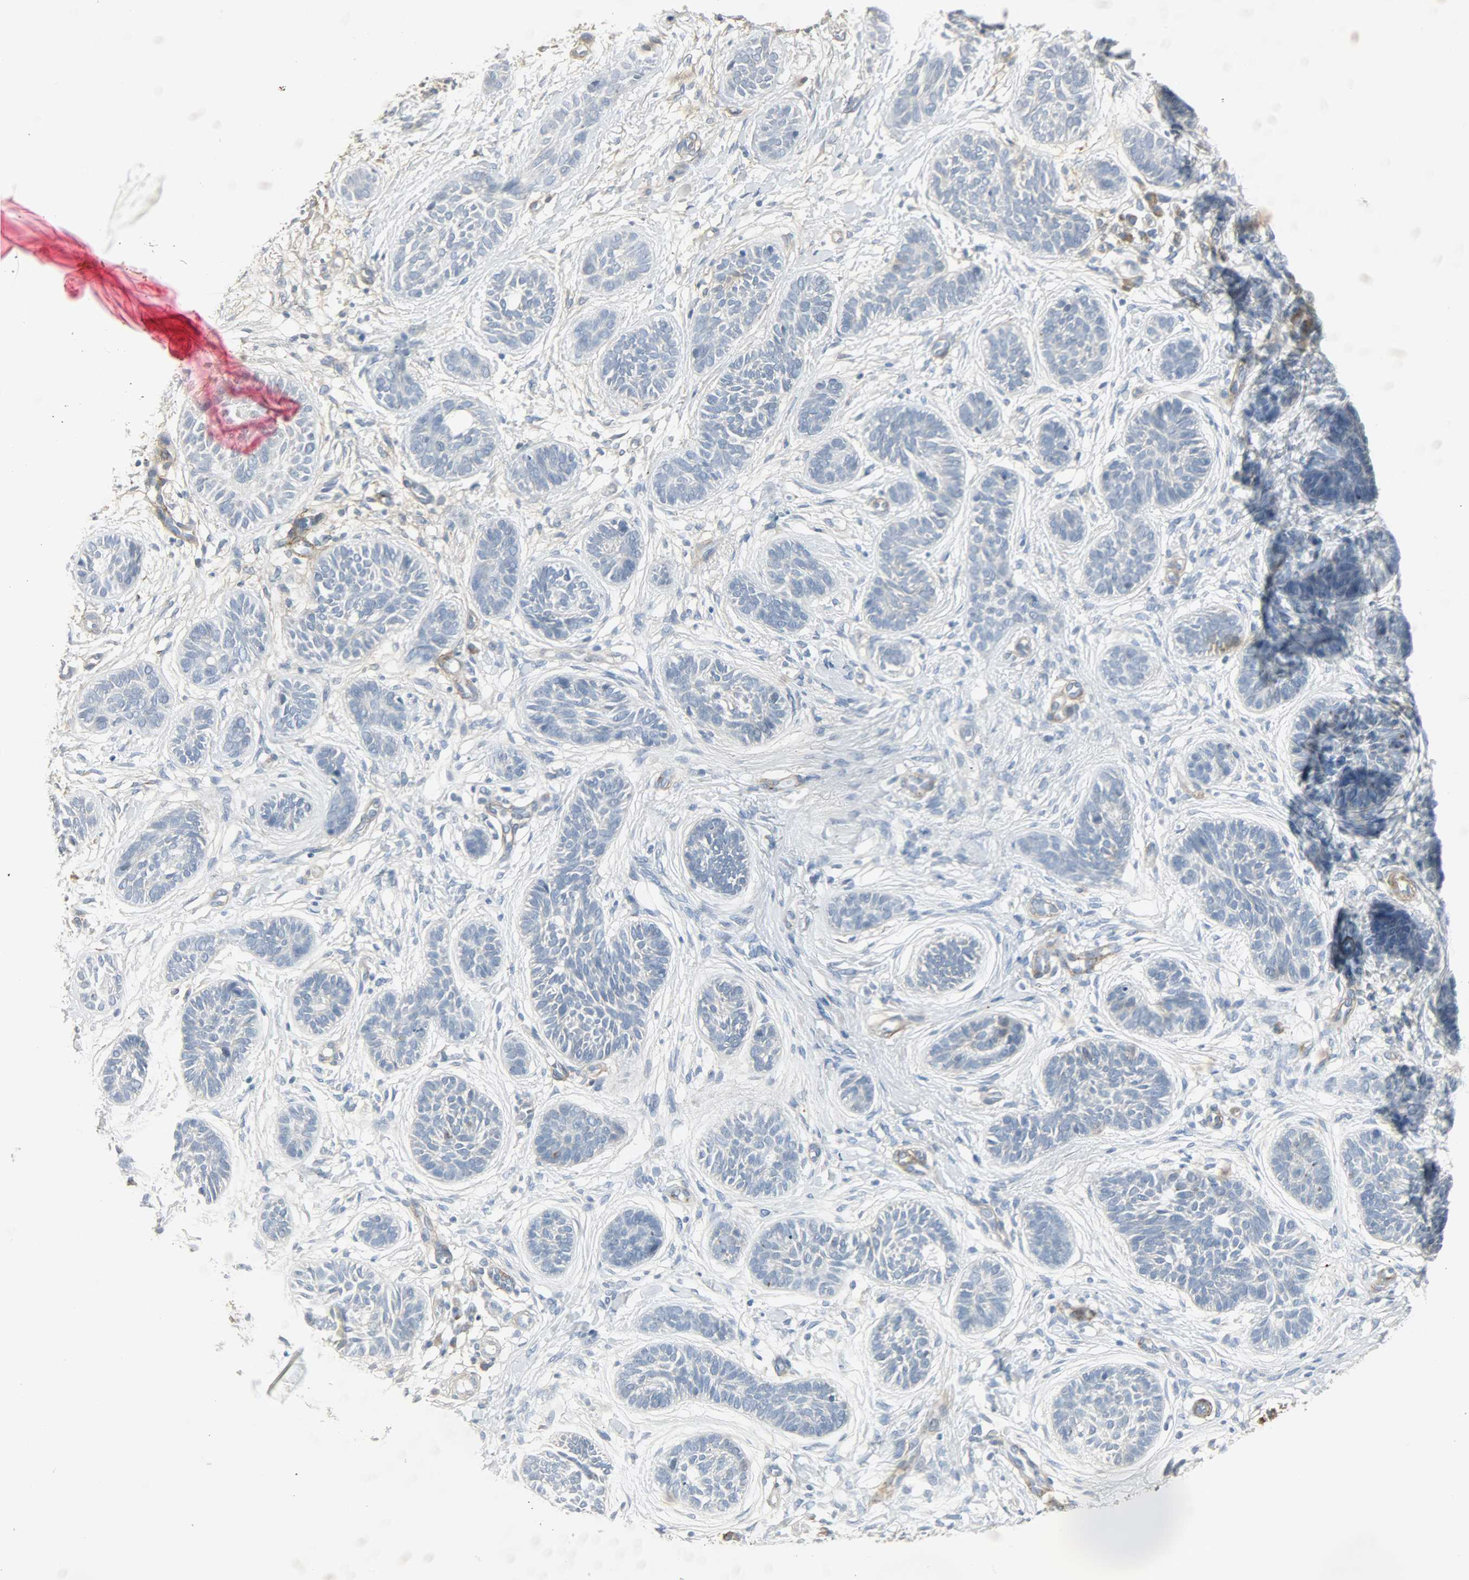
{"staining": {"intensity": "negative", "quantity": "none", "location": "none"}, "tissue": "skin cancer", "cell_type": "Tumor cells", "image_type": "cancer", "snomed": [{"axis": "morphology", "description": "Normal tissue, NOS"}, {"axis": "morphology", "description": "Basal cell carcinoma"}, {"axis": "topography", "description": "Skin"}], "caption": "This is an IHC image of human skin cancer (basal cell carcinoma). There is no expression in tumor cells.", "gene": "ENPEP", "patient": {"sex": "male", "age": 63}}